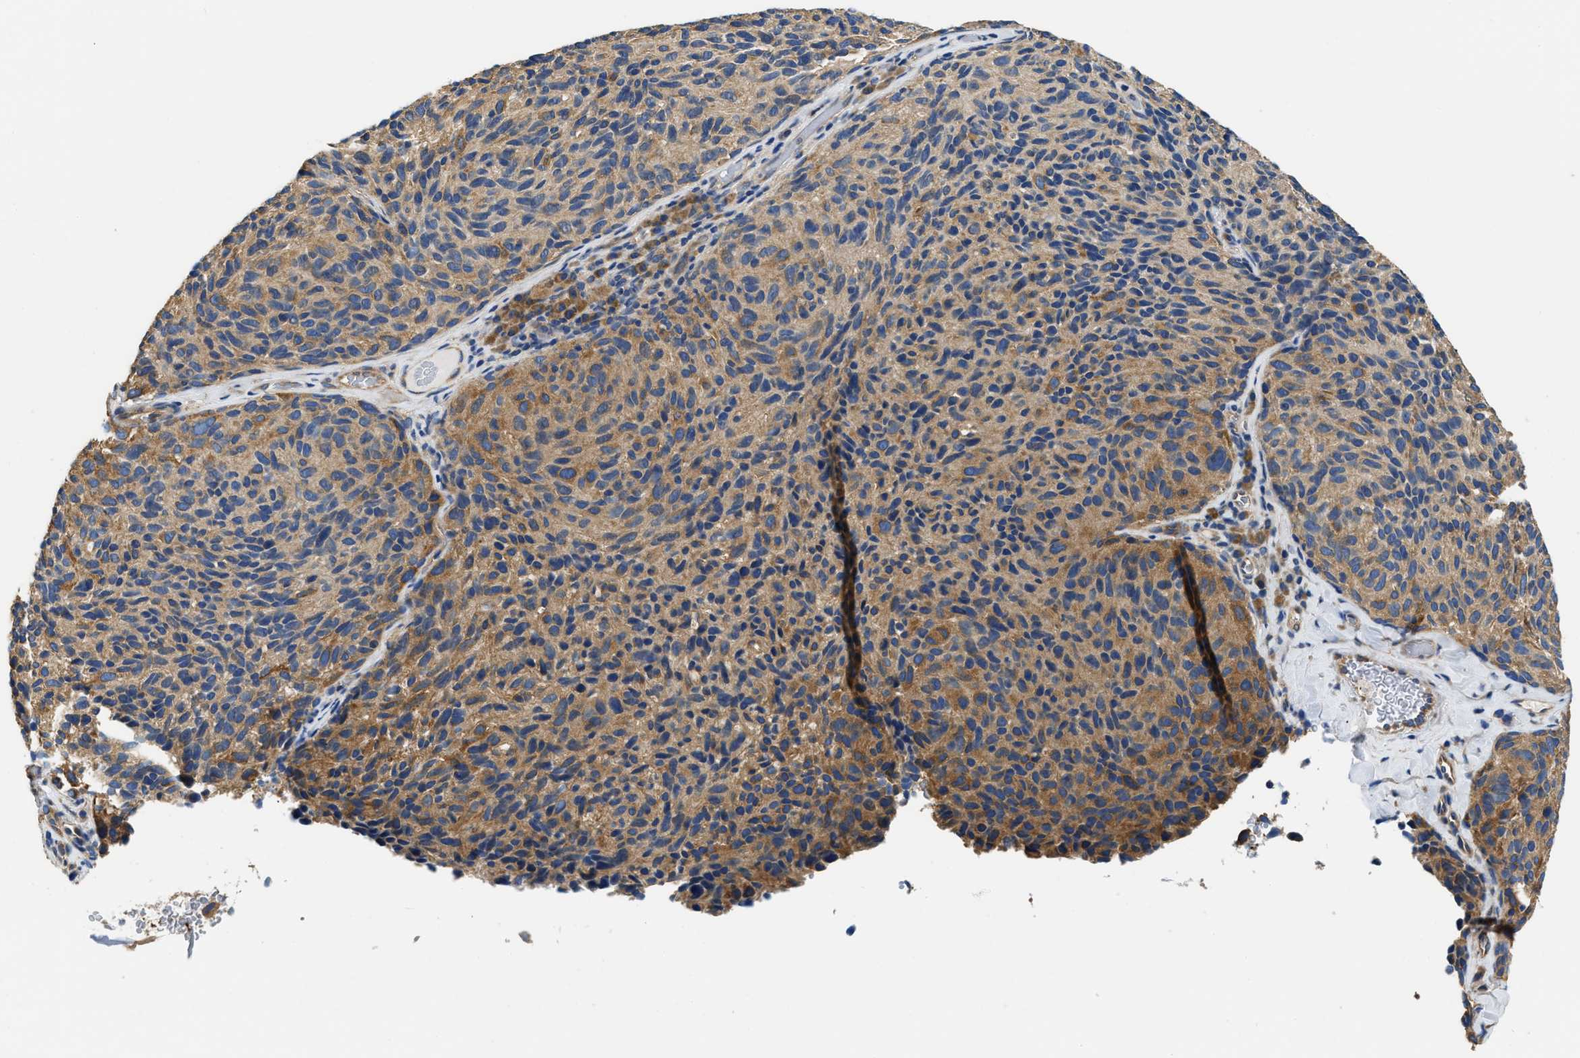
{"staining": {"intensity": "moderate", "quantity": ">75%", "location": "cytoplasmic/membranous"}, "tissue": "melanoma", "cell_type": "Tumor cells", "image_type": "cancer", "snomed": [{"axis": "morphology", "description": "Malignant melanoma, NOS"}, {"axis": "topography", "description": "Skin"}], "caption": "Malignant melanoma was stained to show a protein in brown. There is medium levels of moderate cytoplasmic/membranous positivity in about >75% of tumor cells.", "gene": "CSDE1", "patient": {"sex": "female", "age": 73}}